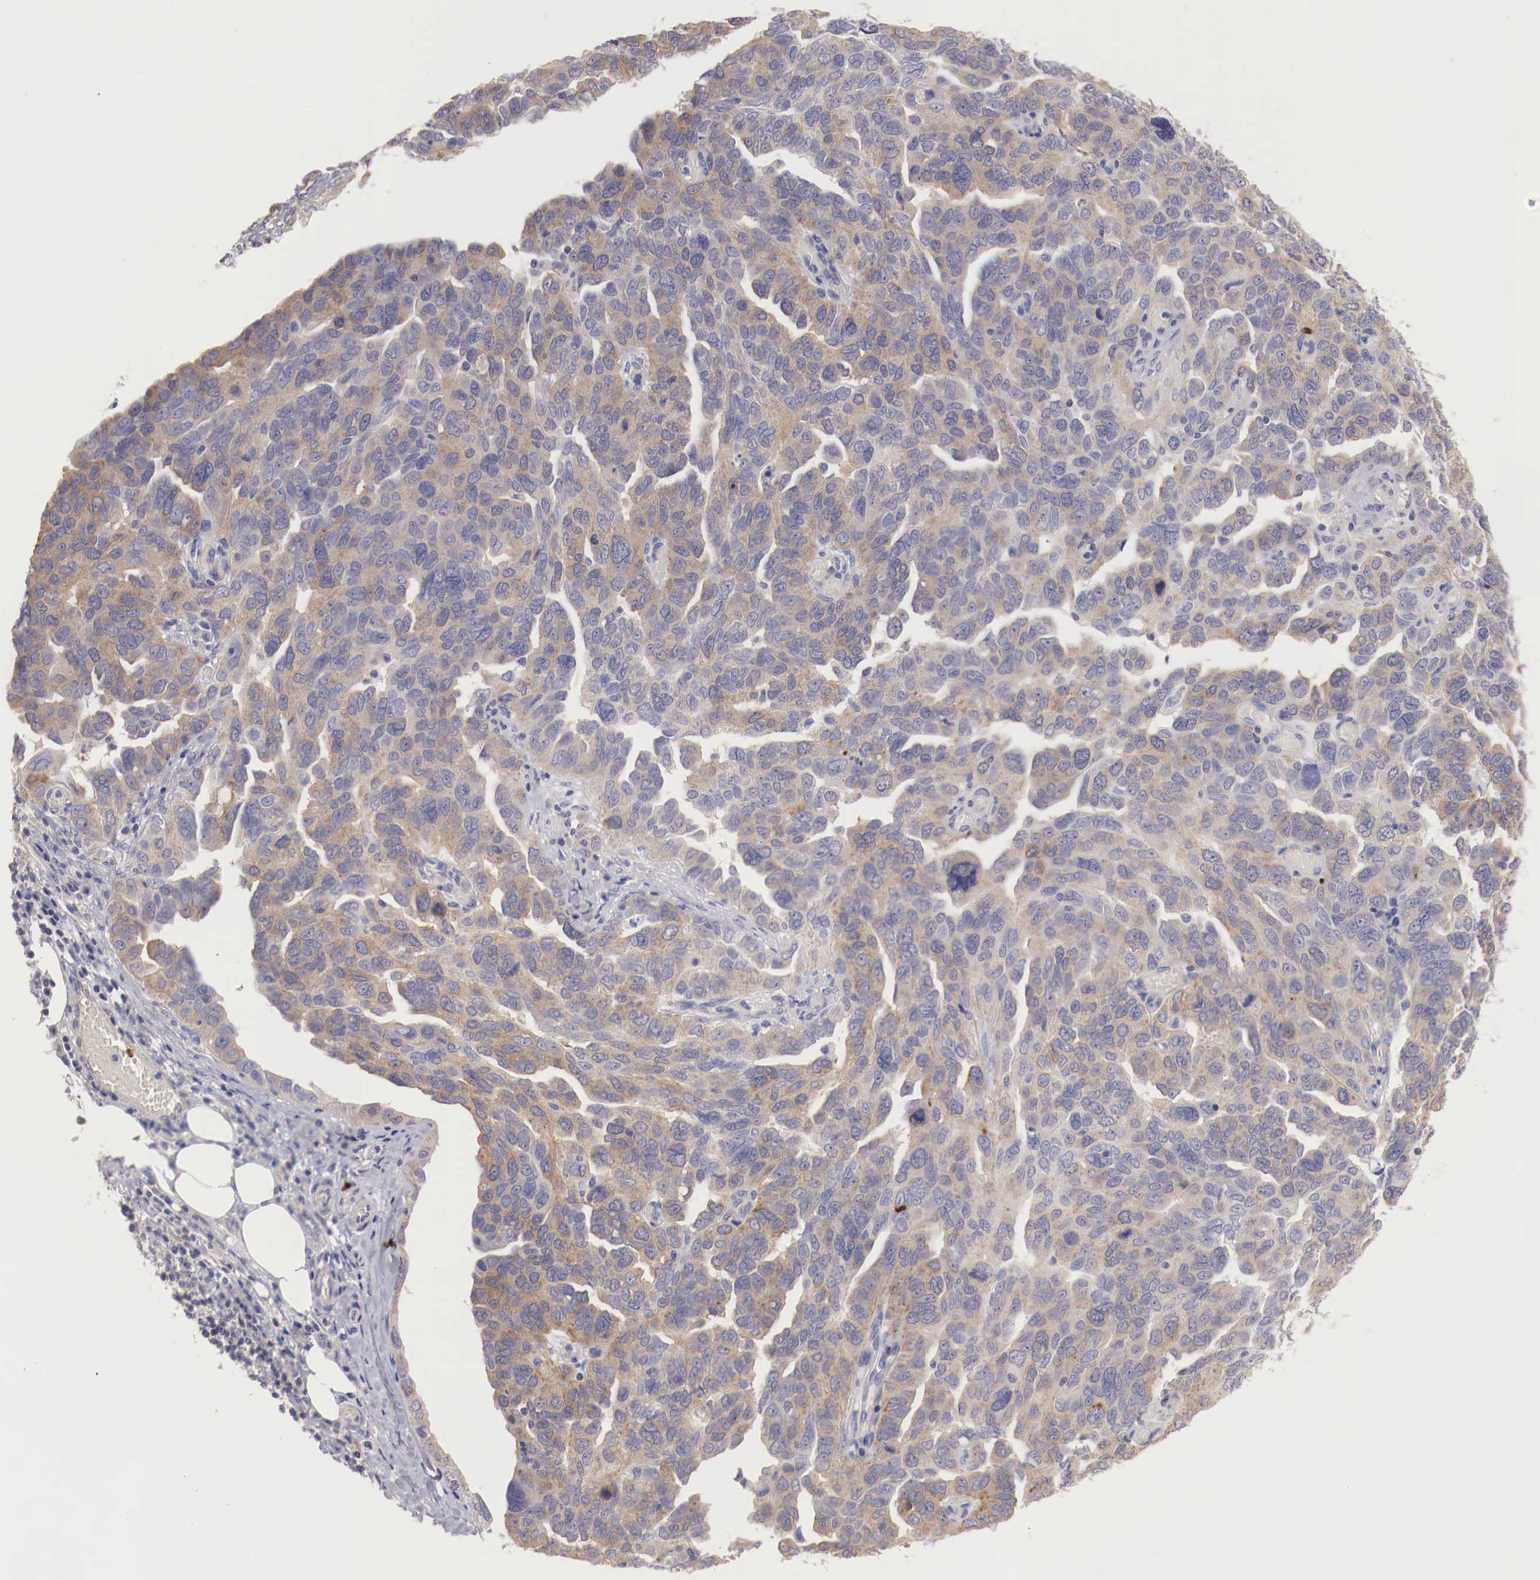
{"staining": {"intensity": "weak", "quantity": "25%-75%", "location": "cytoplasmic/membranous"}, "tissue": "ovarian cancer", "cell_type": "Tumor cells", "image_type": "cancer", "snomed": [{"axis": "morphology", "description": "Cystadenocarcinoma, serous, NOS"}, {"axis": "topography", "description": "Ovary"}], "caption": "Immunohistochemistry of ovarian serous cystadenocarcinoma demonstrates low levels of weak cytoplasmic/membranous staining in approximately 25%-75% of tumor cells. (DAB (3,3'-diaminobenzidine) IHC, brown staining for protein, blue staining for nuclei).", "gene": "PITPNA", "patient": {"sex": "female", "age": 64}}